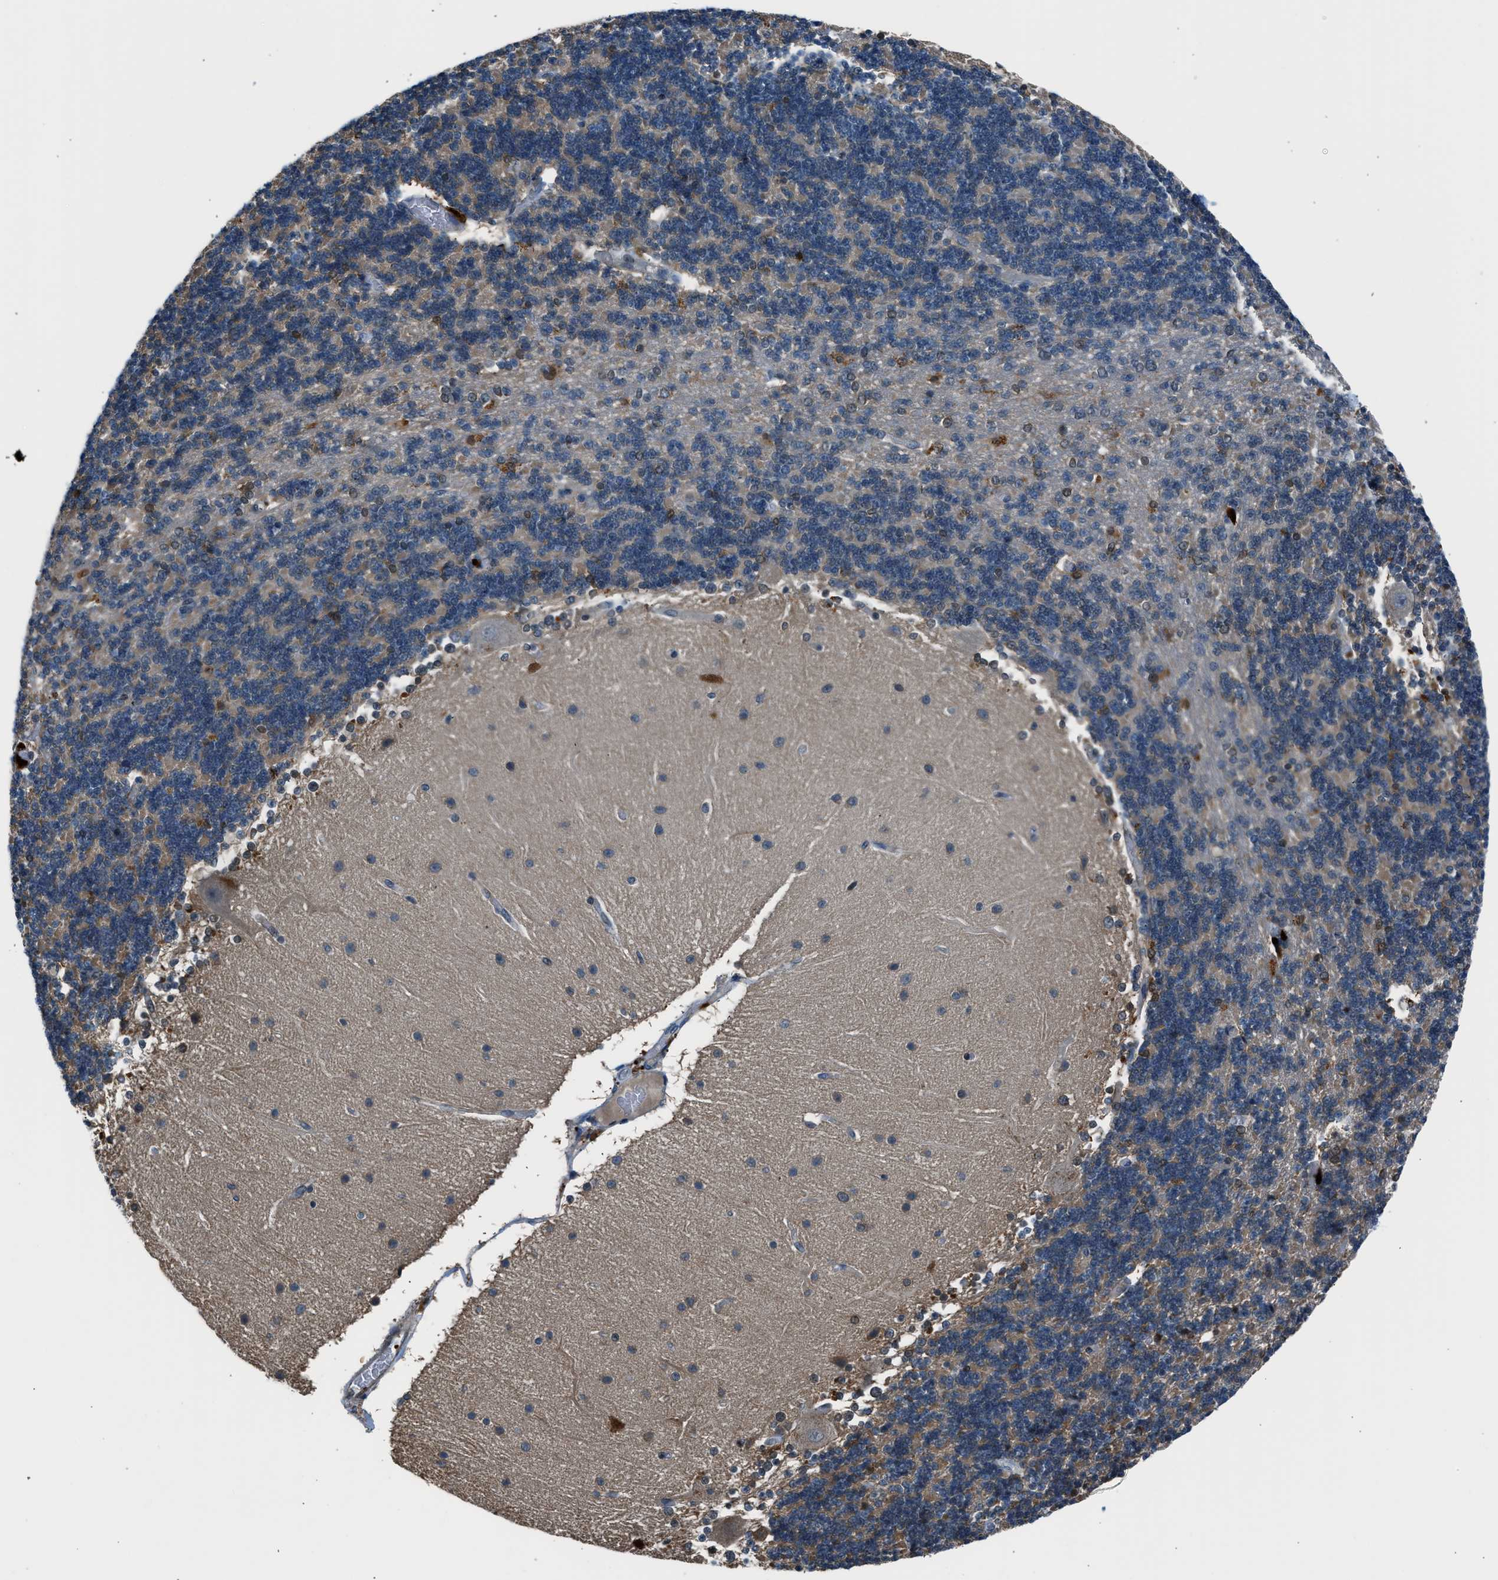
{"staining": {"intensity": "moderate", "quantity": "25%-75%", "location": "cytoplasmic/membranous"}, "tissue": "cerebellum", "cell_type": "Cells in granular layer", "image_type": "normal", "snomed": [{"axis": "morphology", "description": "Normal tissue, NOS"}, {"axis": "topography", "description": "Cerebellum"}], "caption": "A brown stain highlights moderate cytoplasmic/membranous expression of a protein in cells in granular layer of normal human cerebellum. The protein is shown in brown color, while the nuclei are stained blue.", "gene": "LMLN", "patient": {"sex": "female", "age": 54}}